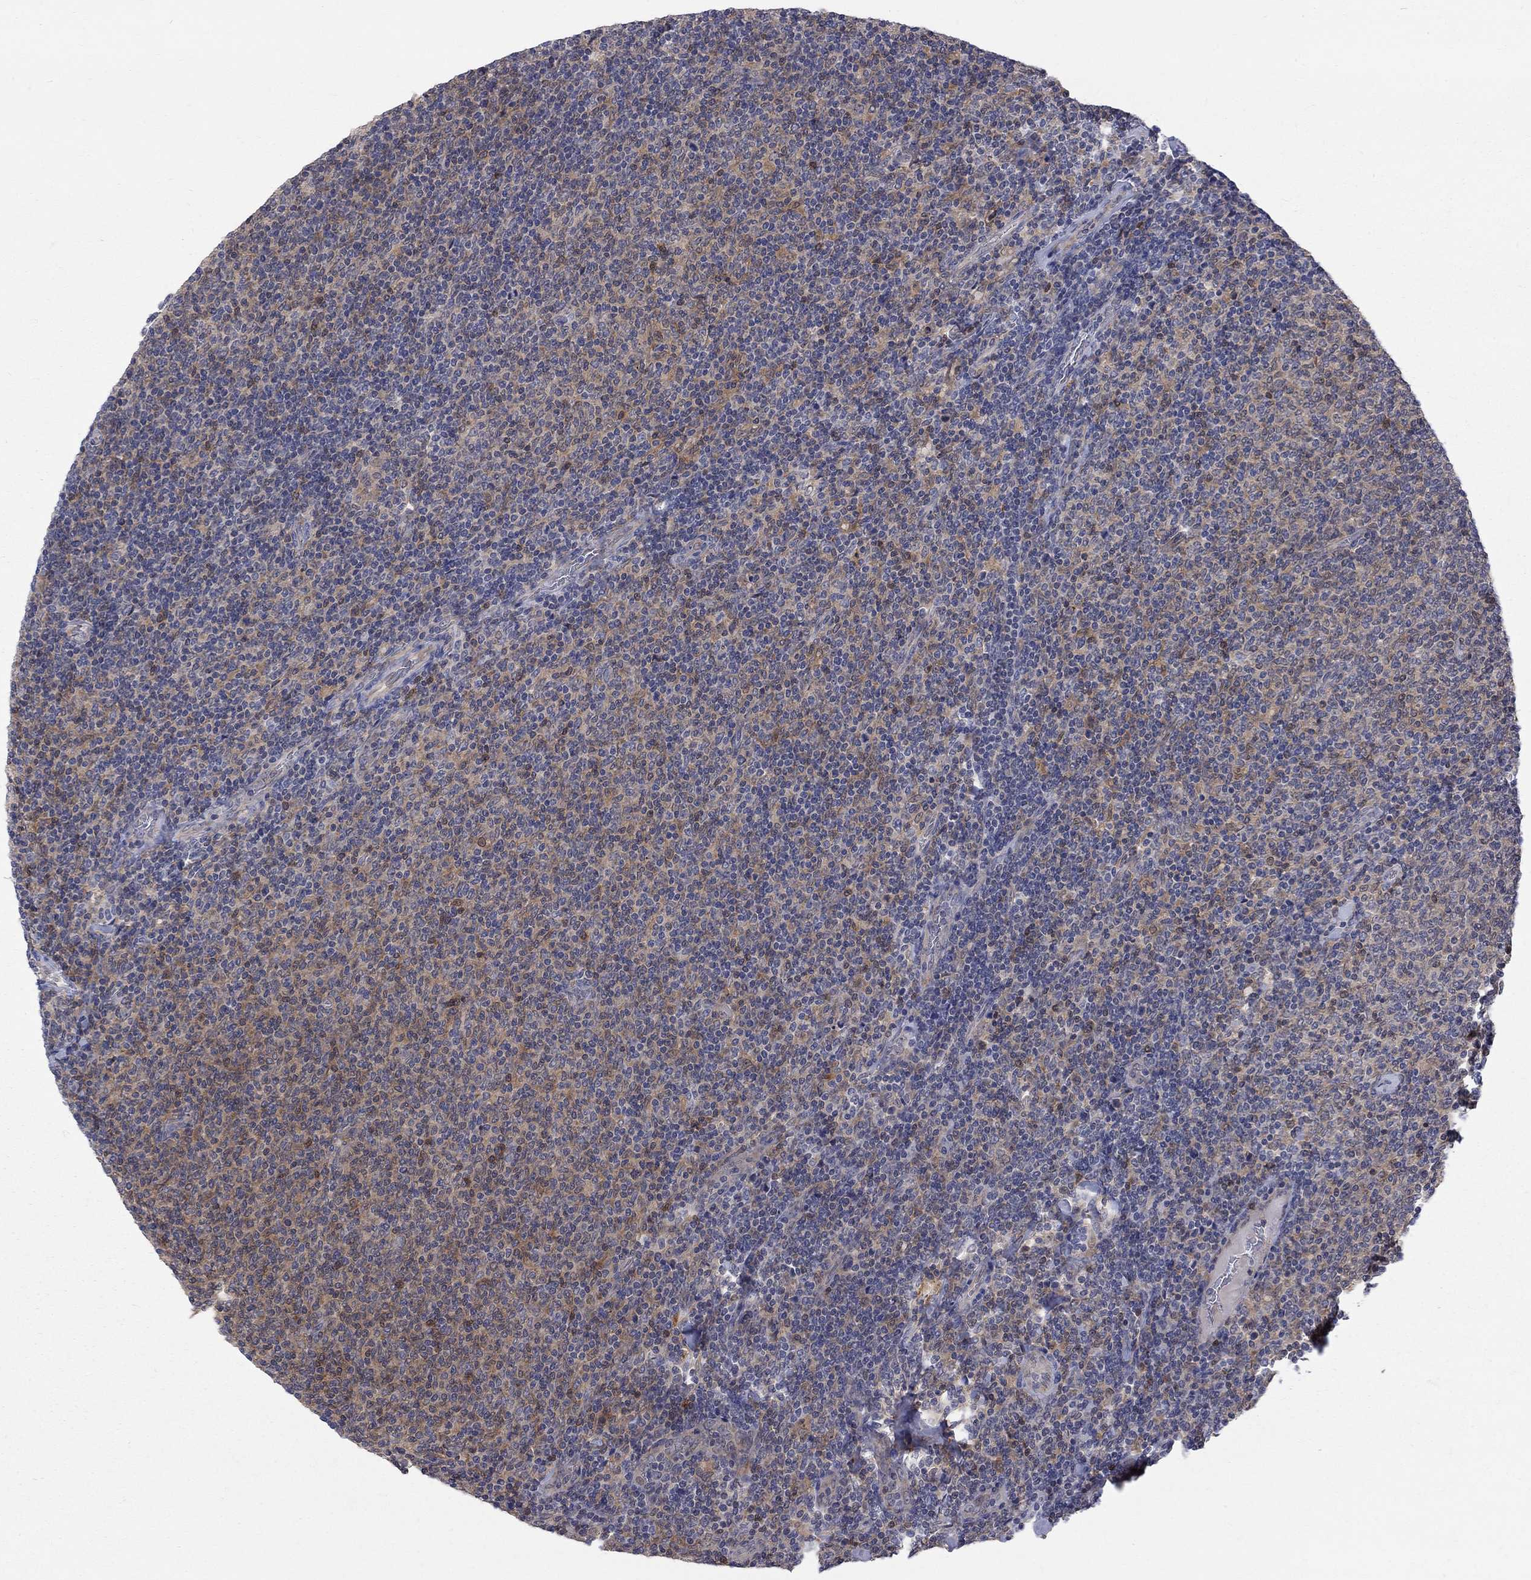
{"staining": {"intensity": "moderate", "quantity": "<25%", "location": "cytoplasmic/membranous"}, "tissue": "lymphoma", "cell_type": "Tumor cells", "image_type": "cancer", "snomed": [{"axis": "morphology", "description": "Malignant lymphoma, non-Hodgkin's type, Low grade"}, {"axis": "topography", "description": "Lymph node"}], "caption": "Lymphoma stained with a protein marker demonstrates moderate staining in tumor cells.", "gene": "HKDC1", "patient": {"sex": "male", "age": 52}}